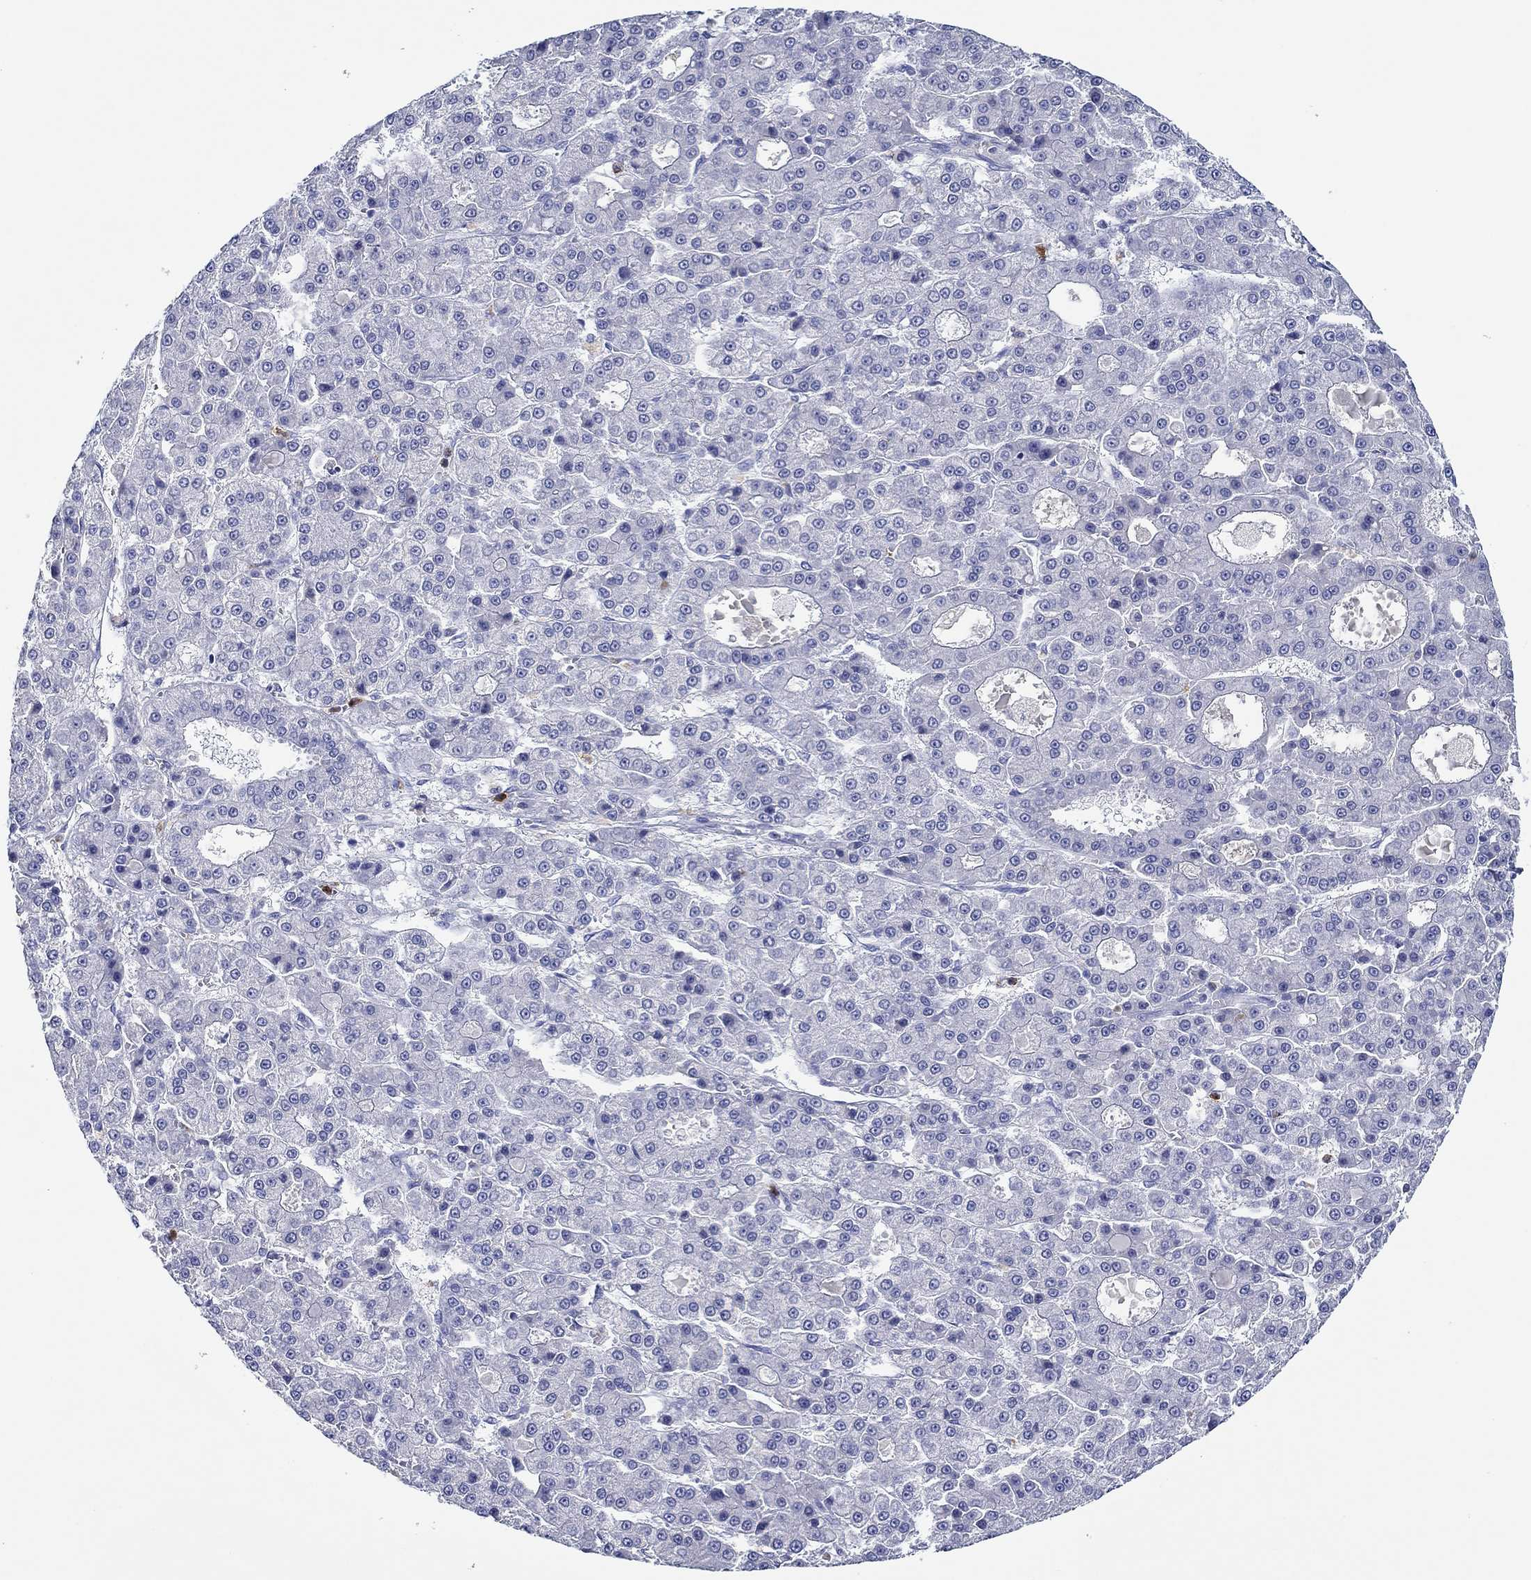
{"staining": {"intensity": "negative", "quantity": "none", "location": "none"}, "tissue": "liver cancer", "cell_type": "Tumor cells", "image_type": "cancer", "snomed": [{"axis": "morphology", "description": "Carcinoma, Hepatocellular, NOS"}, {"axis": "topography", "description": "Liver"}], "caption": "IHC photomicrograph of human liver hepatocellular carcinoma stained for a protein (brown), which reveals no staining in tumor cells.", "gene": "EPX", "patient": {"sex": "male", "age": 70}}